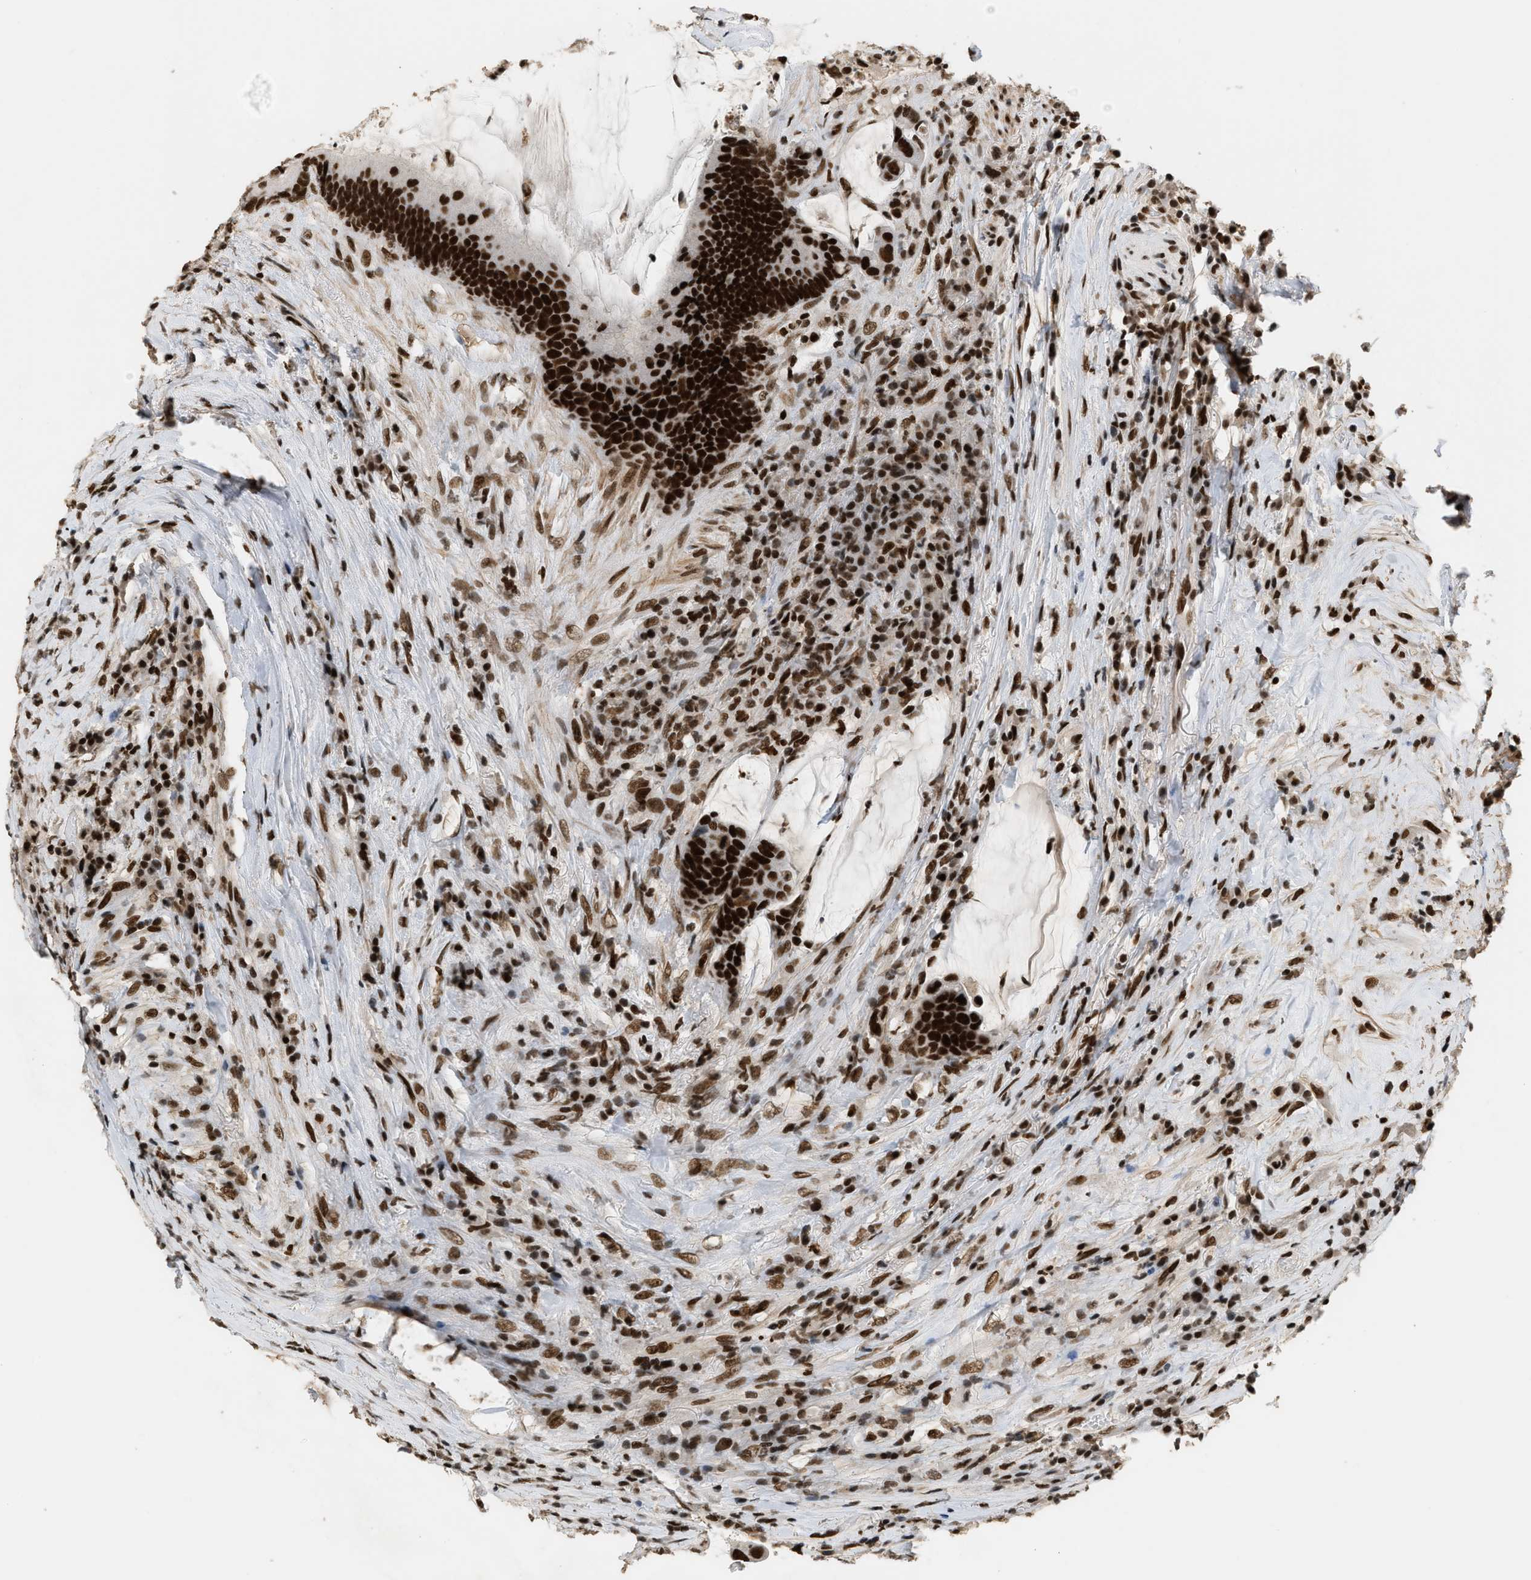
{"staining": {"intensity": "strong", "quantity": ">75%", "location": "nuclear"}, "tissue": "colorectal cancer", "cell_type": "Tumor cells", "image_type": "cancer", "snomed": [{"axis": "morphology", "description": "Adenocarcinoma, NOS"}, {"axis": "topography", "description": "Rectum"}], "caption": "DAB (3,3'-diaminobenzidine) immunohistochemical staining of adenocarcinoma (colorectal) exhibits strong nuclear protein staining in approximately >75% of tumor cells. Nuclei are stained in blue.", "gene": "SMARCB1", "patient": {"sex": "female", "age": 89}}